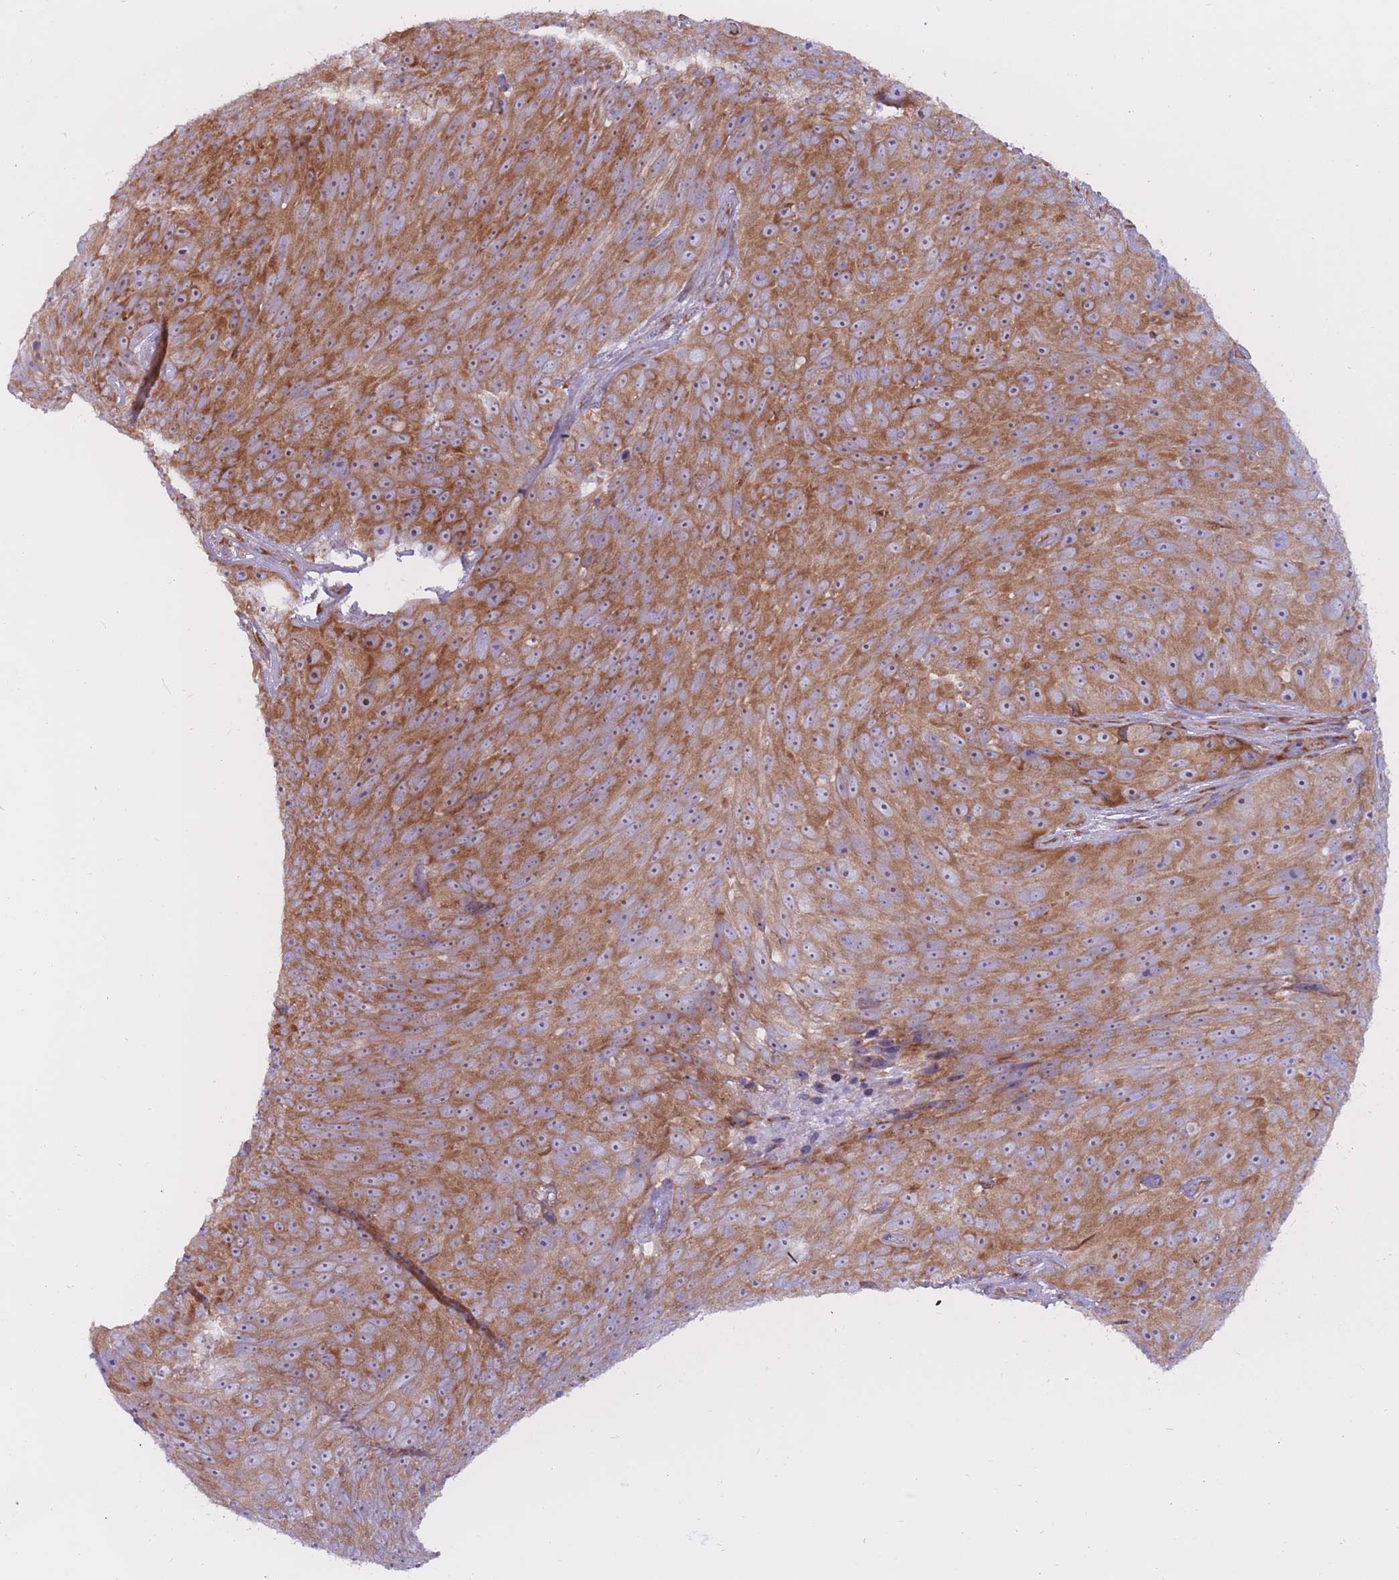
{"staining": {"intensity": "moderate", "quantity": ">75%", "location": "cytoplasmic/membranous,nuclear"}, "tissue": "skin cancer", "cell_type": "Tumor cells", "image_type": "cancer", "snomed": [{"axis": "morphology", "description": "Squamous cell carcinoma, NOS"}, {"axis": "topography", "description": "Skin"}], "caption": "This micrograph displays squamous cell carcinoma (skin) stained with IHC to label a protein in brown. The cytoplasmic/membranous and nuclear of tumor cells show moderate positivity for the protein. Nuclei are counter-stained blue.", "gene": "RPL18", "patient": {"sex": "female", "age": 87}}